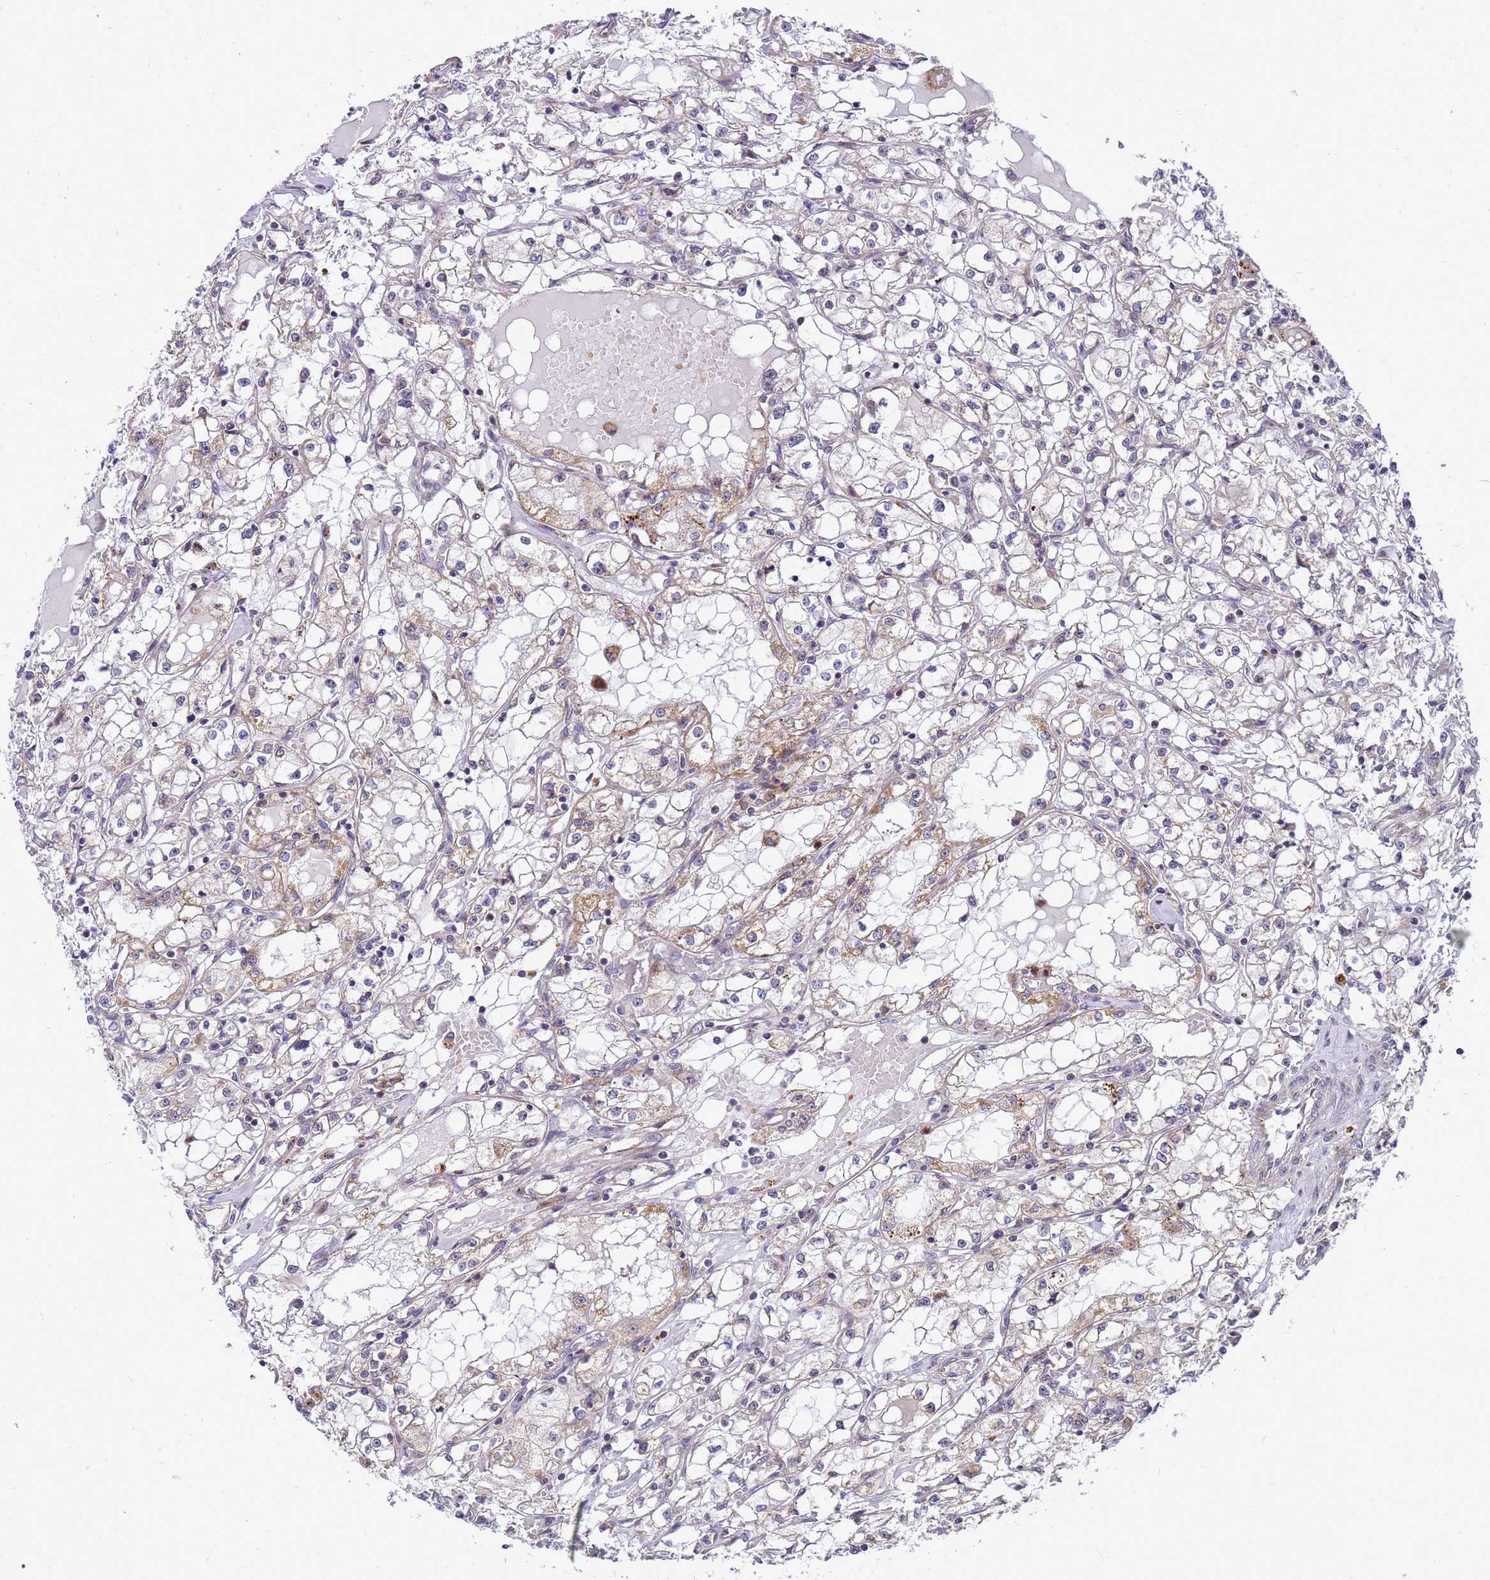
{"staining": {"intensity": "moderate", "quantity": "<25%", "location": "cytoplasmic/membranous"}, "tissue": "renal cancer", "cell_type": "Tumor cells", "image_type": "cancer", "snomed": [{"axis": "morphology", "description": "Adenocarcinoma, NOS"}, {"axis": "topography", "description": "Kidney"}], "caption": "The immunohistochemical stain highlights moderate cytoplasmic/membranous positivity in tumor cells of adenocarcinoma (renal) tissue.", "gene": "C12orf43", "patient": {"sex": "male", "age": 56}}